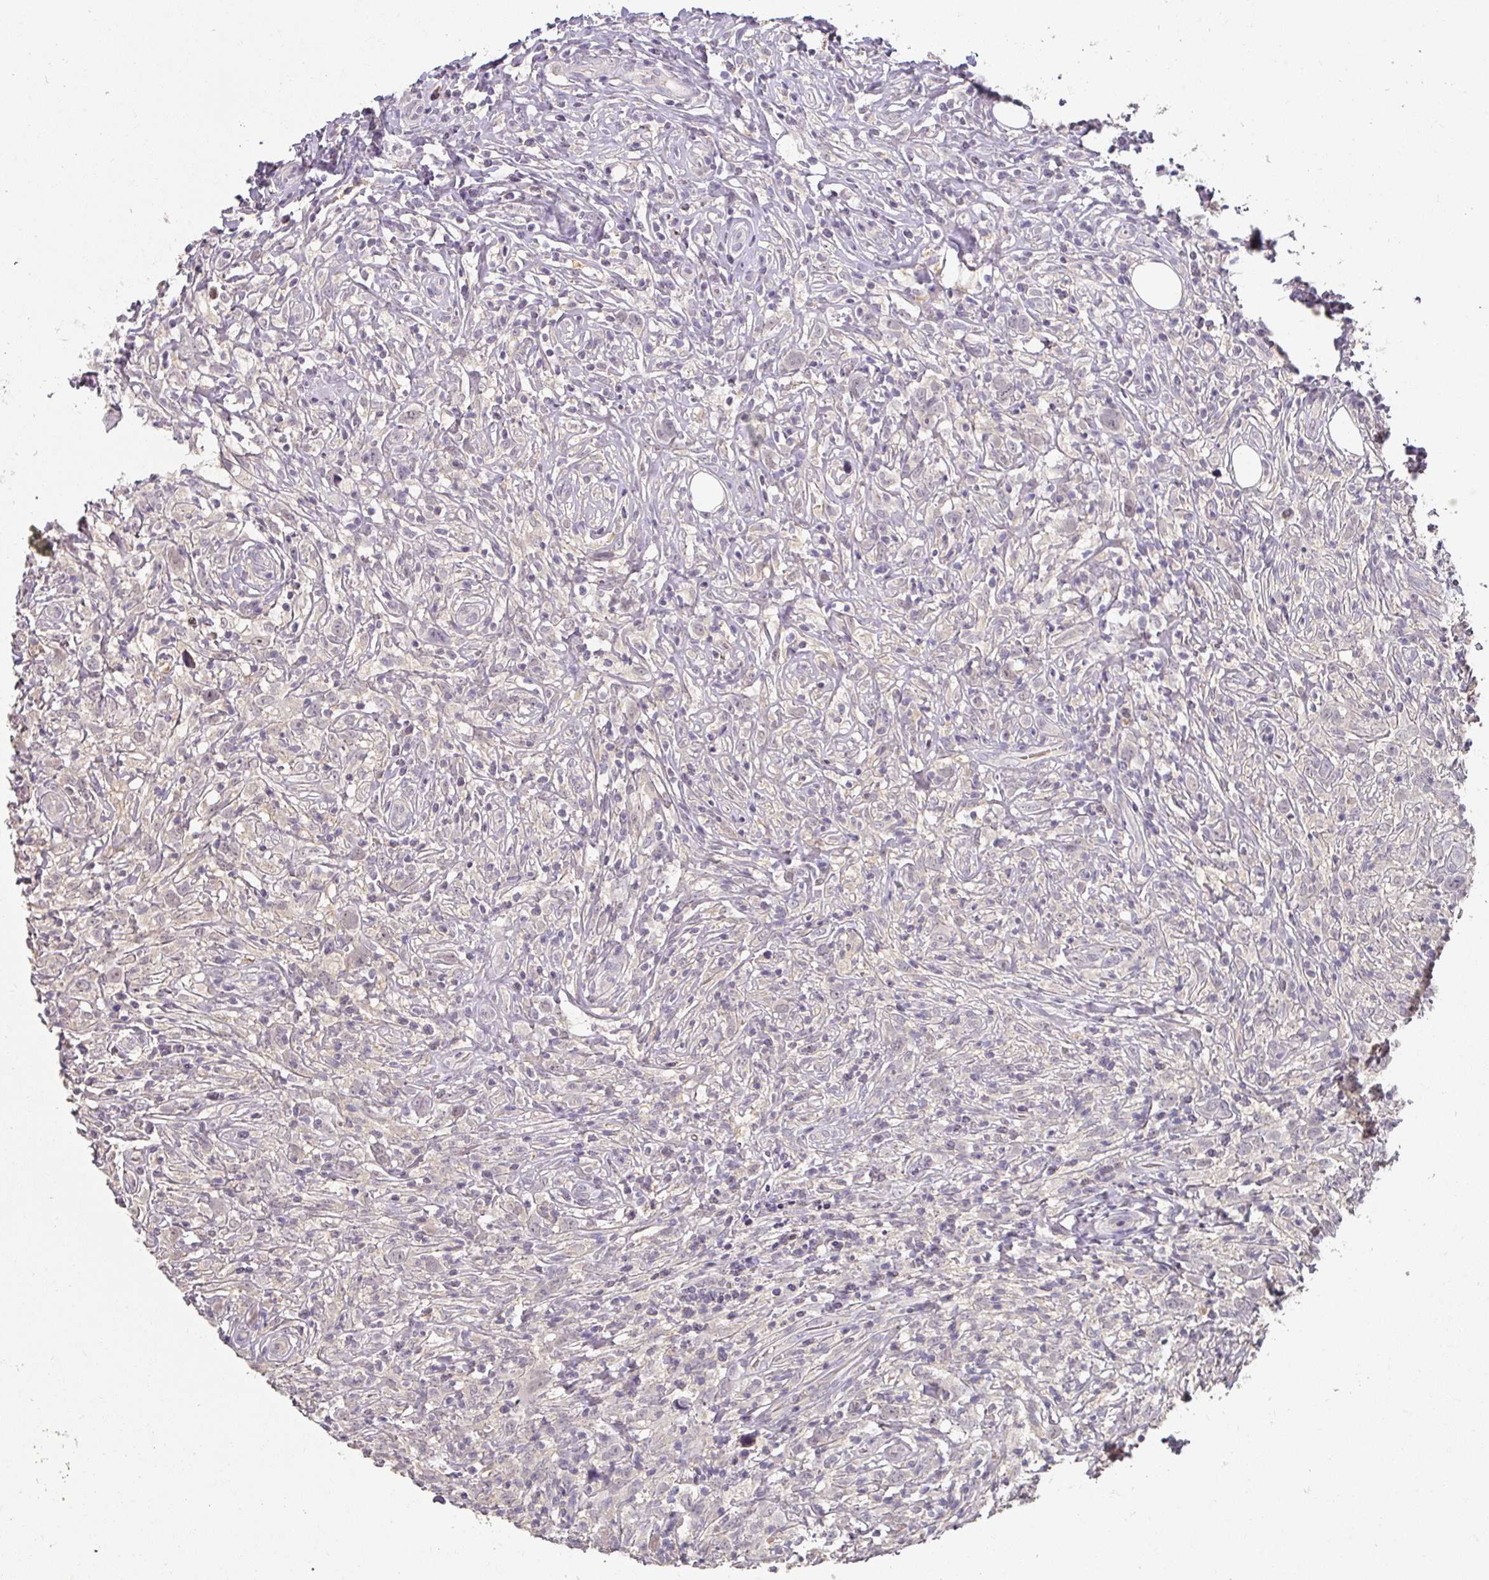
{"staining": {"intensity": "negative", "quantity": "none", "location": "none"}, "tissue": "lymphoma", "cell_type": "Tumor cells", "image_type": "cancer", "snomed": [{"axis": "morphology", "description": "Hodgkin's disease, NOS"}, {"axis": "topography", "description": "No Tissue"}], "caption": "A micrograph of human lymphoma is negative for staining in tumor cells. The staining was performed using DAB to visualize the protein expression in brown, while the nuclei were stained in blue with hematoxylin (Magnification: 20x).", "gene": "FOXN4", "patient": {"sex": "female", "age": 21}}